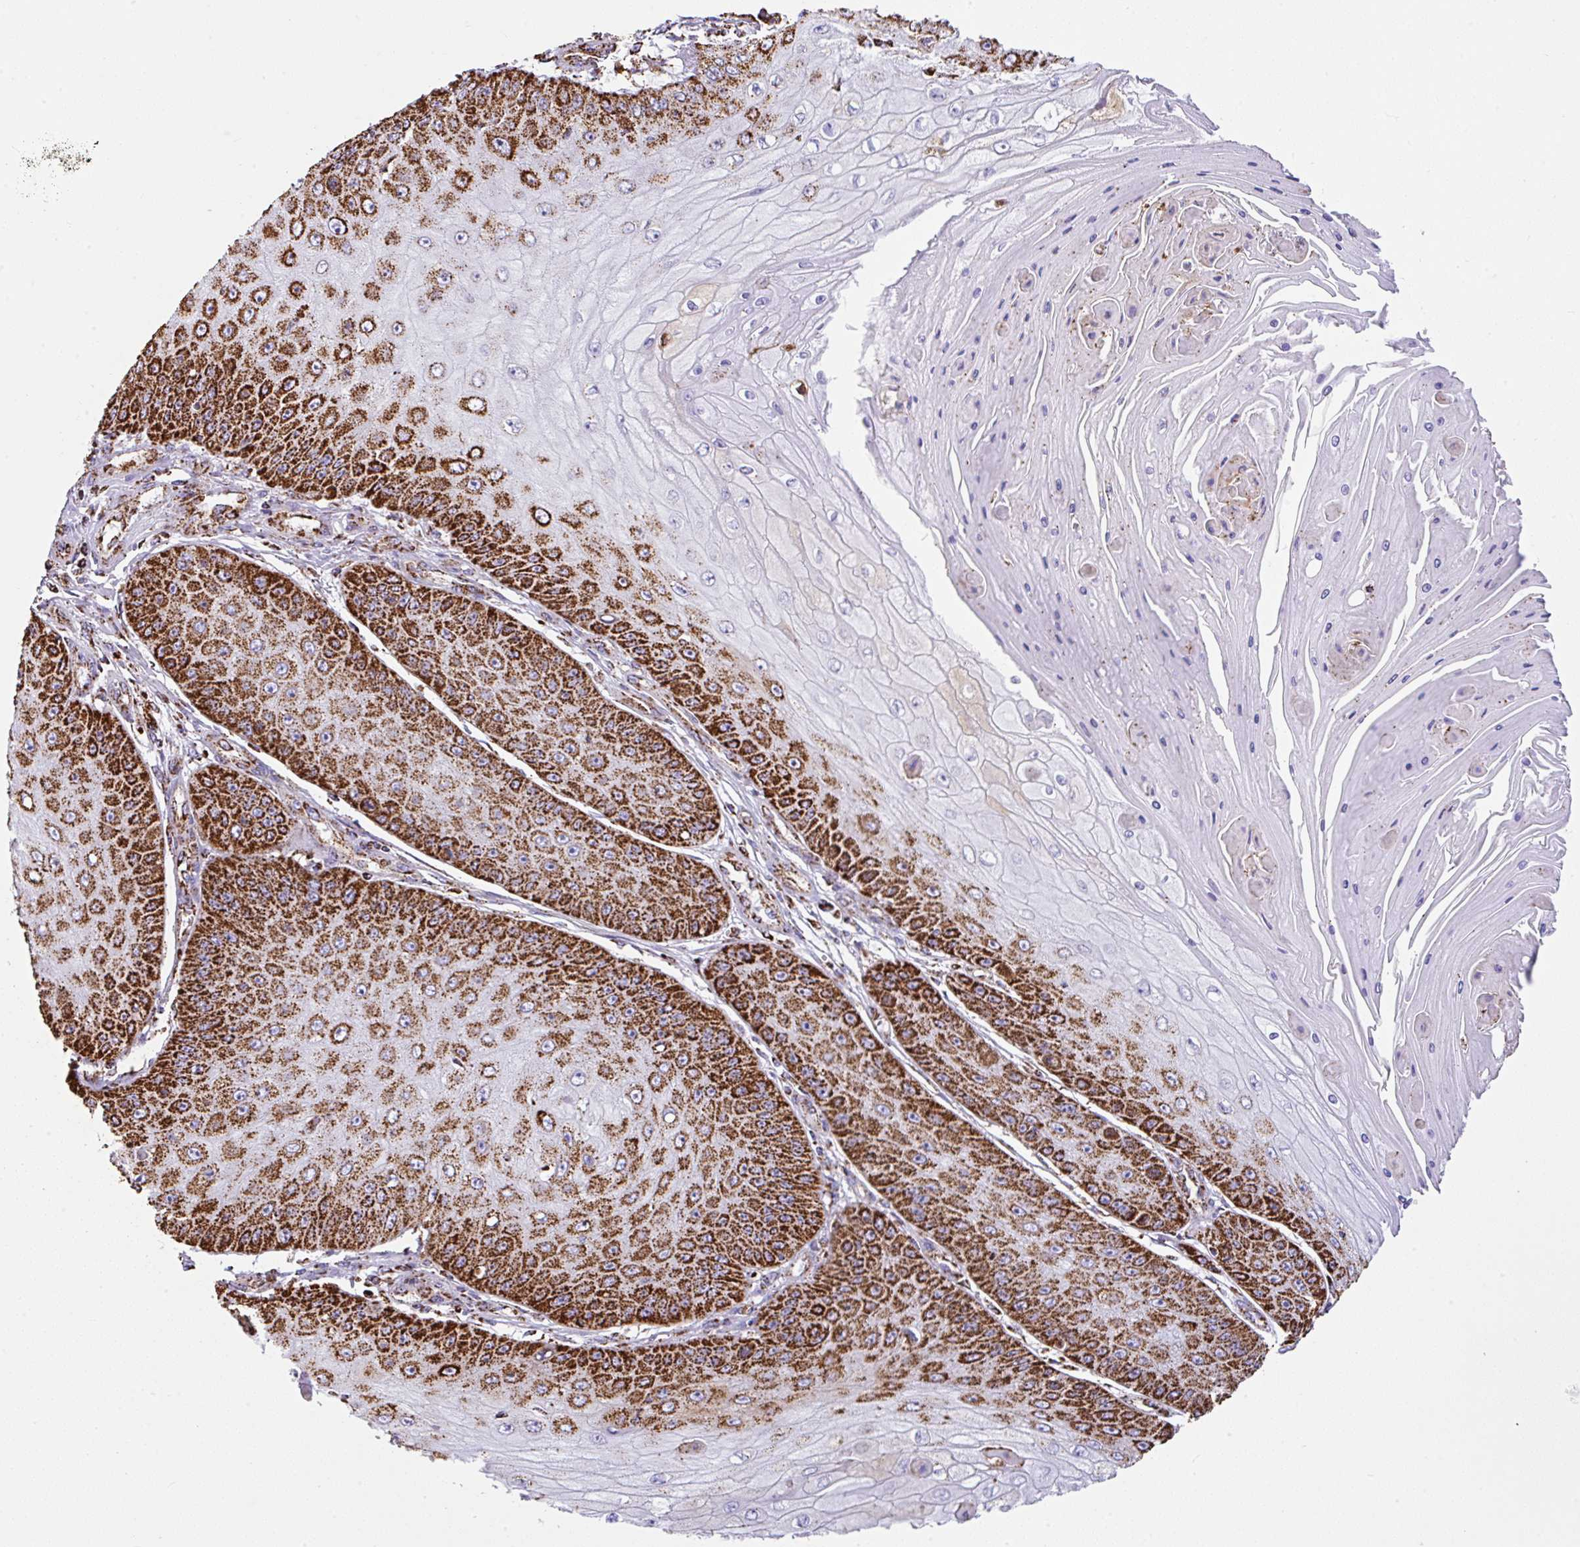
{"staining": {"intensity": "strong", "quantity": "25%-75%", "location": "cytoplasmic/membranous"}, "tissue": "skin cancer", "cell_type": "Tumor cells", "image_type": "cancer", "snomed": [{"axis": "morphology", "description": "Squamous cell carcinoma, NOS"}, {"axis": "topography", "description": "Skin"}], "caption": "Skin cancer stained with a protein marker shows strong staining in tumor cells.", "gene": "ANKRD33B", "patient": {"sex": "male", "age": 70}}